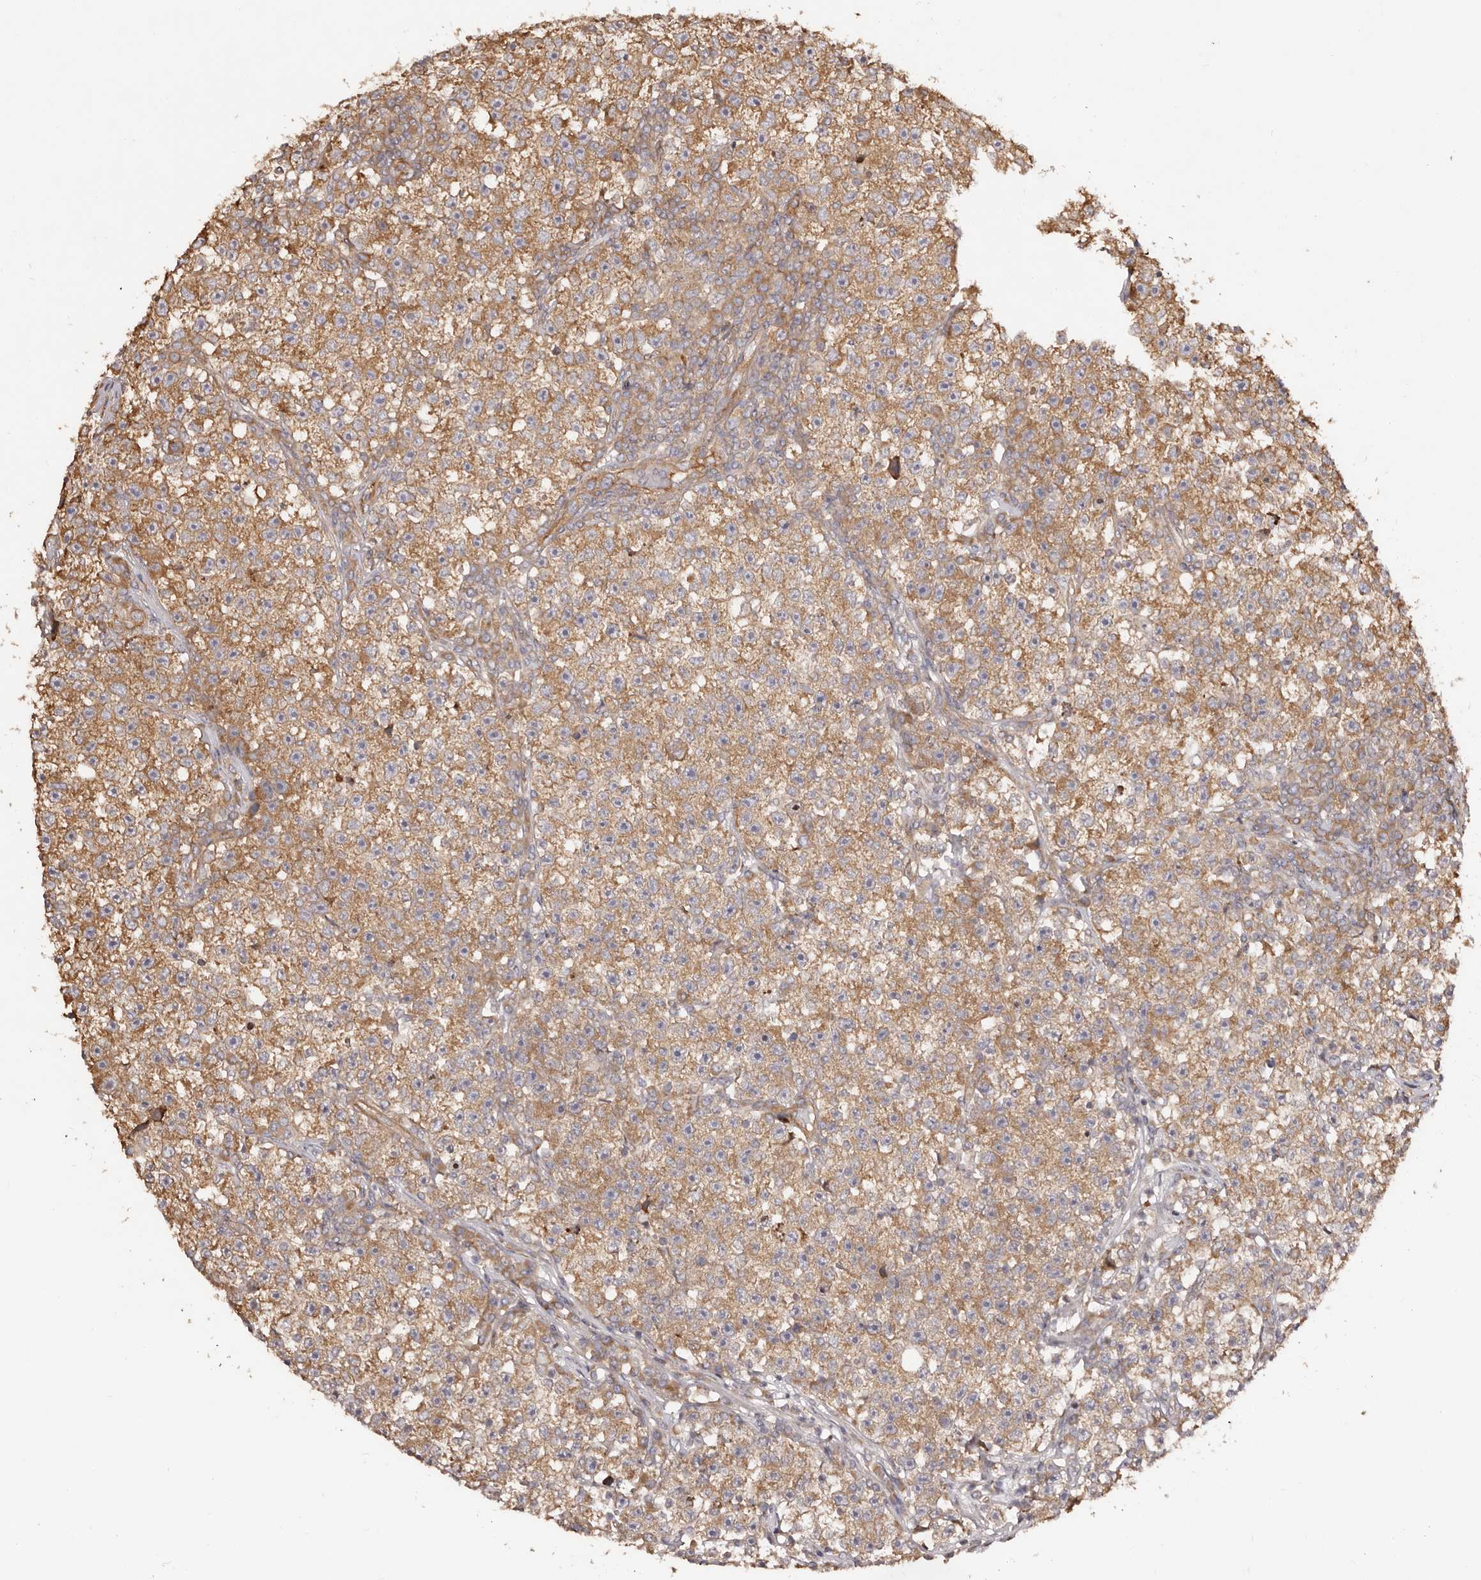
{"staining": {"intensity": "moderate", "quantity": ">75%", "location": "cytoplasmic/membranous"}, "tissue": "testis cancer", "cell_type": "Tumor cells", "image_type": "cancer", "snomed": [{"axis": "morphology", "description": "Seminoma, NOS"}, {"axis": "topography", "description": "Testis"}], "caption": "A brown stain labels moderate cytoplasmic/membranous positivity of a protein in human testis seminoma tumor cells.", "gene": "RPS6", "patient": {"sex": "male", "age": 22}}